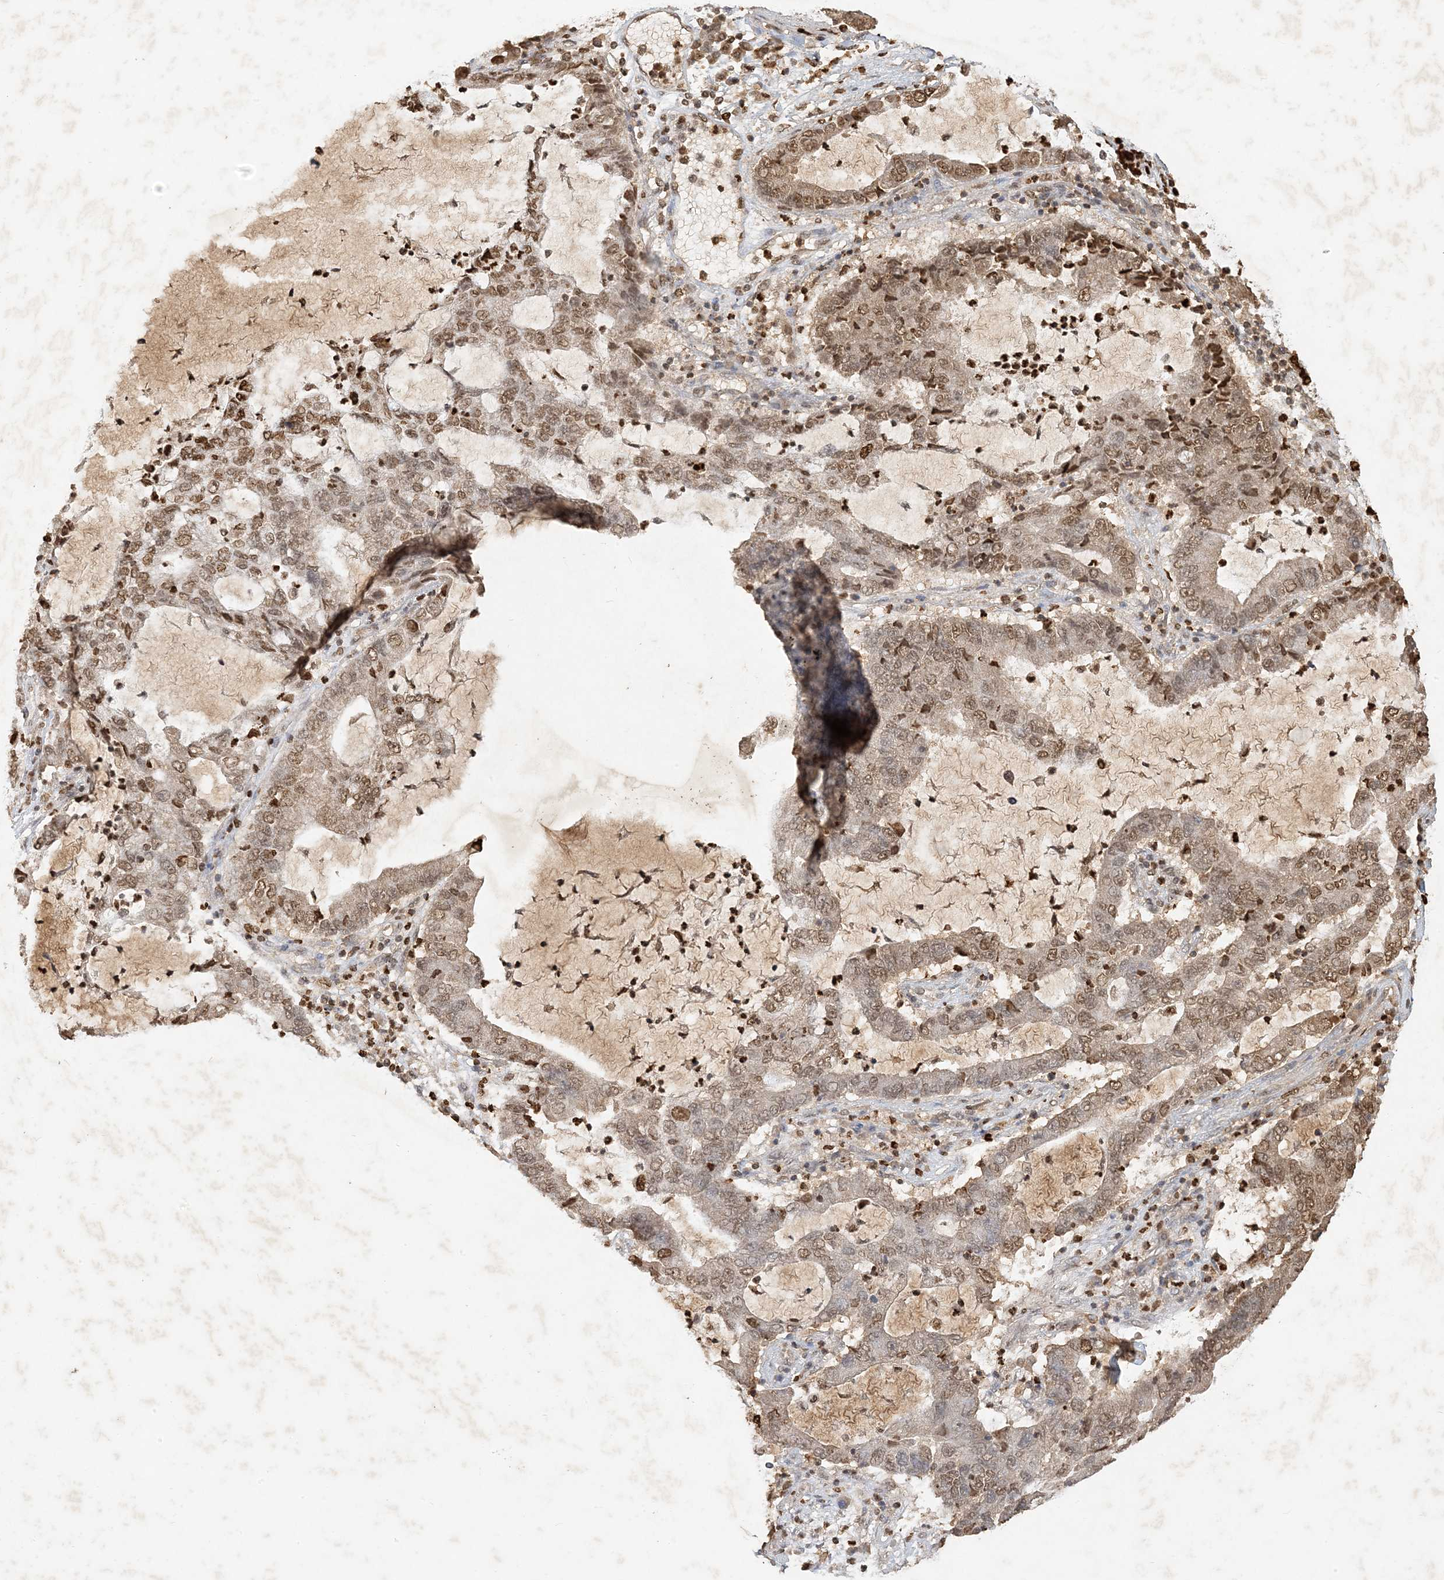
{"staining": {"intensity": "moderate", "quantity": ">75%", "location": "cytoplasmic/membranous,nuclear"}, "tissue": "lung cancer", "cell_type": "Tumor cells", "image_type": "cancer", "snomed": [{"axis": "morphology", "description": "Adenocarcinoma, NOS"}, {"axis": "topography", "description": "Lung"}], "caption": "Lung adenocarcinoma tissue reveals moderate cytoplasmic/membranous and nuclear staining in approximately >75% of tumor cells, visualized by immunohistochemistry.", "gene": "MCOLN1", "patient": {"sex": "female", "age": 51}}